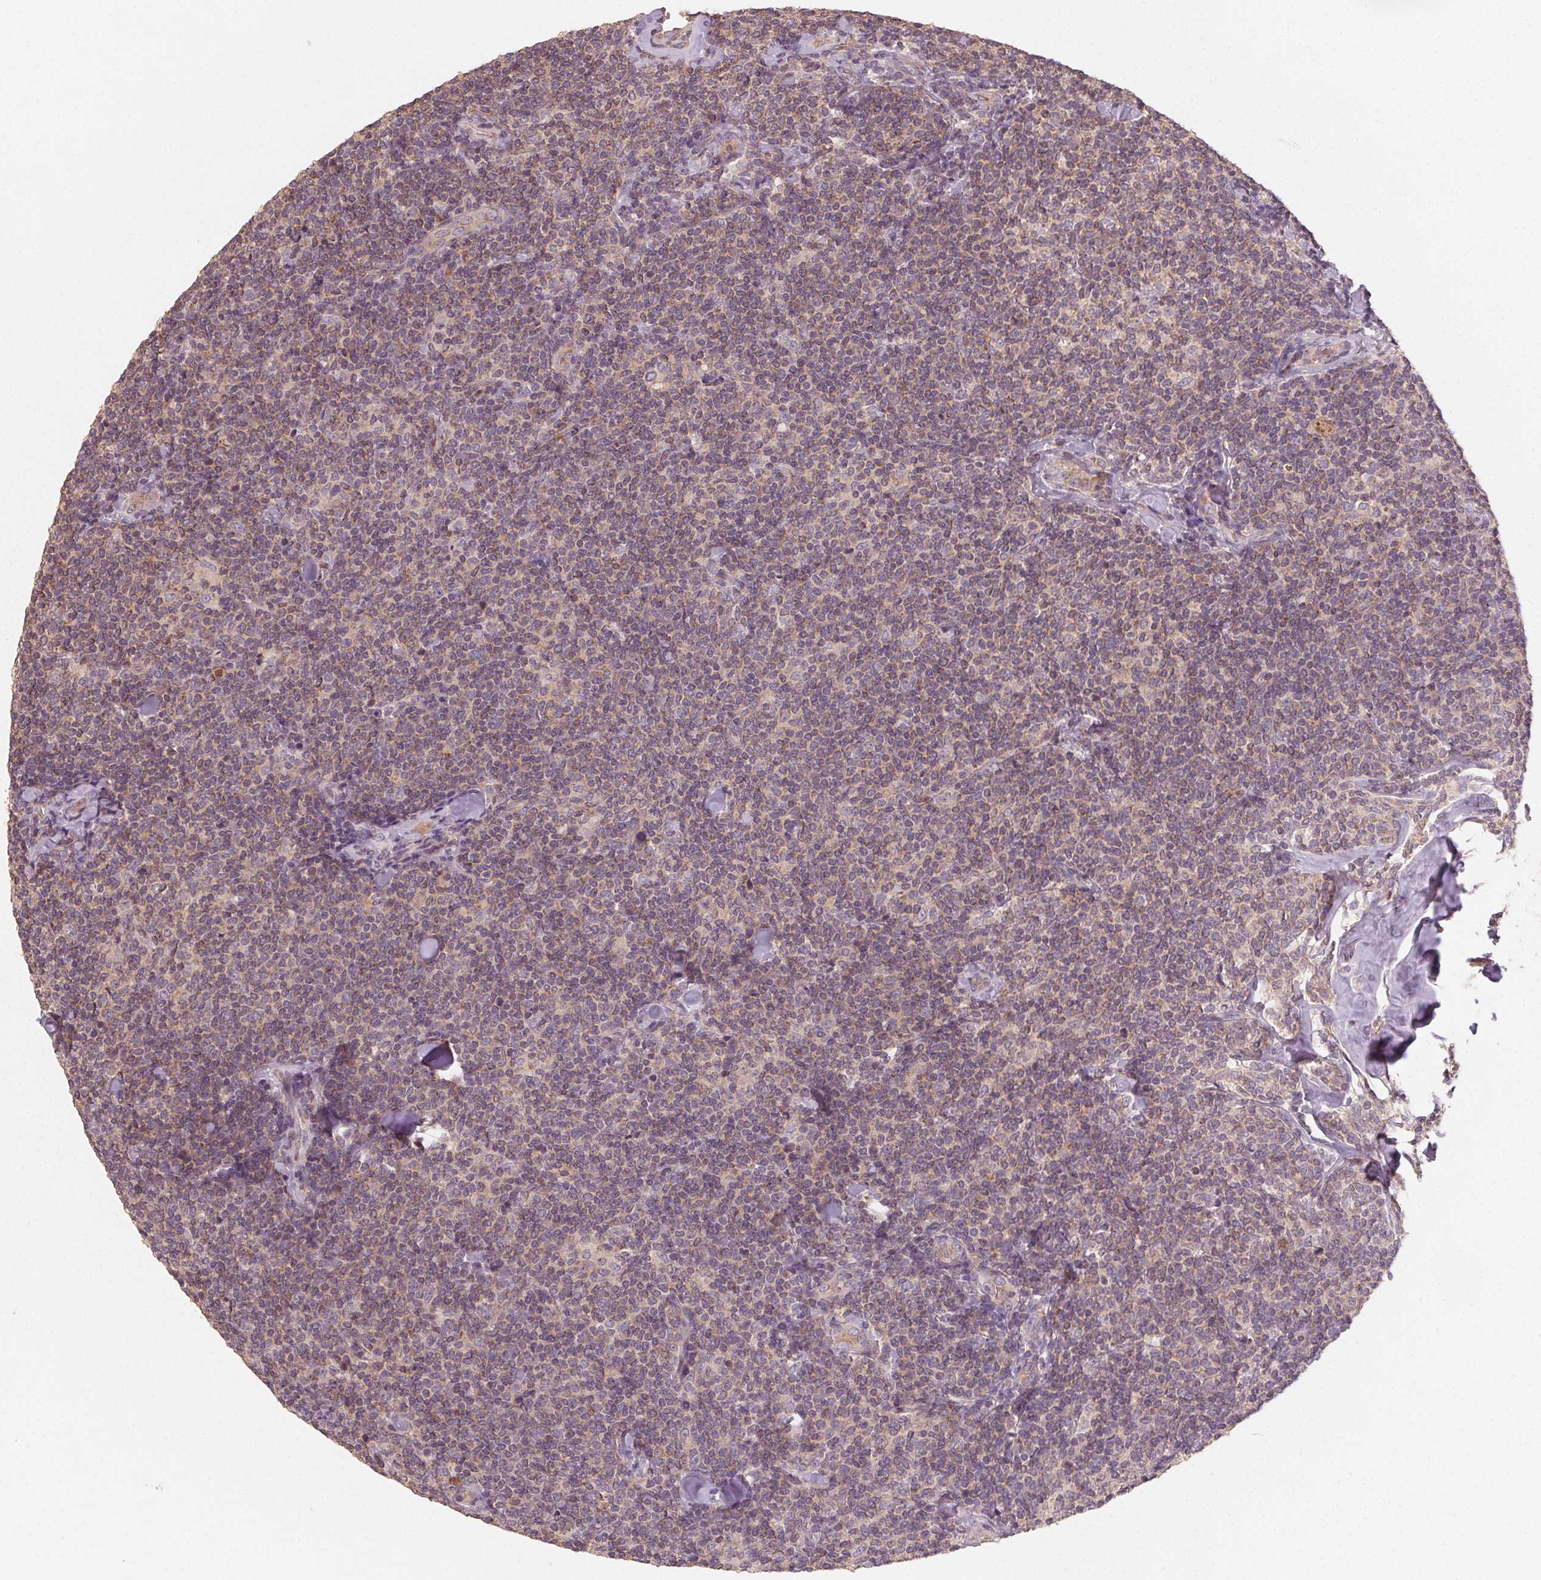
{"staining": {"intensity": "weak", "quantity": ">75%", "location": "cytoplasmic/membranous"}, "tissue": "lymphoma", "cell_type": "Tumor cells", "image_type": "cancer", "snomed": [{"axis": "morphology", "description": "Malignant lymphoma, non-Hodgkin's type, Low grade"}, {"axis": "topography", "description": "Lymph node"}], "caption": "Protein expression analysis of low-grade malignant lymphoma, non-Hodgkin's type demonstrates weak cytoplasmic/membranous staining in approximately >75% of tumor cells.", "gene": "AP1S1", "patient": {"sex": "female", "age": 56}}